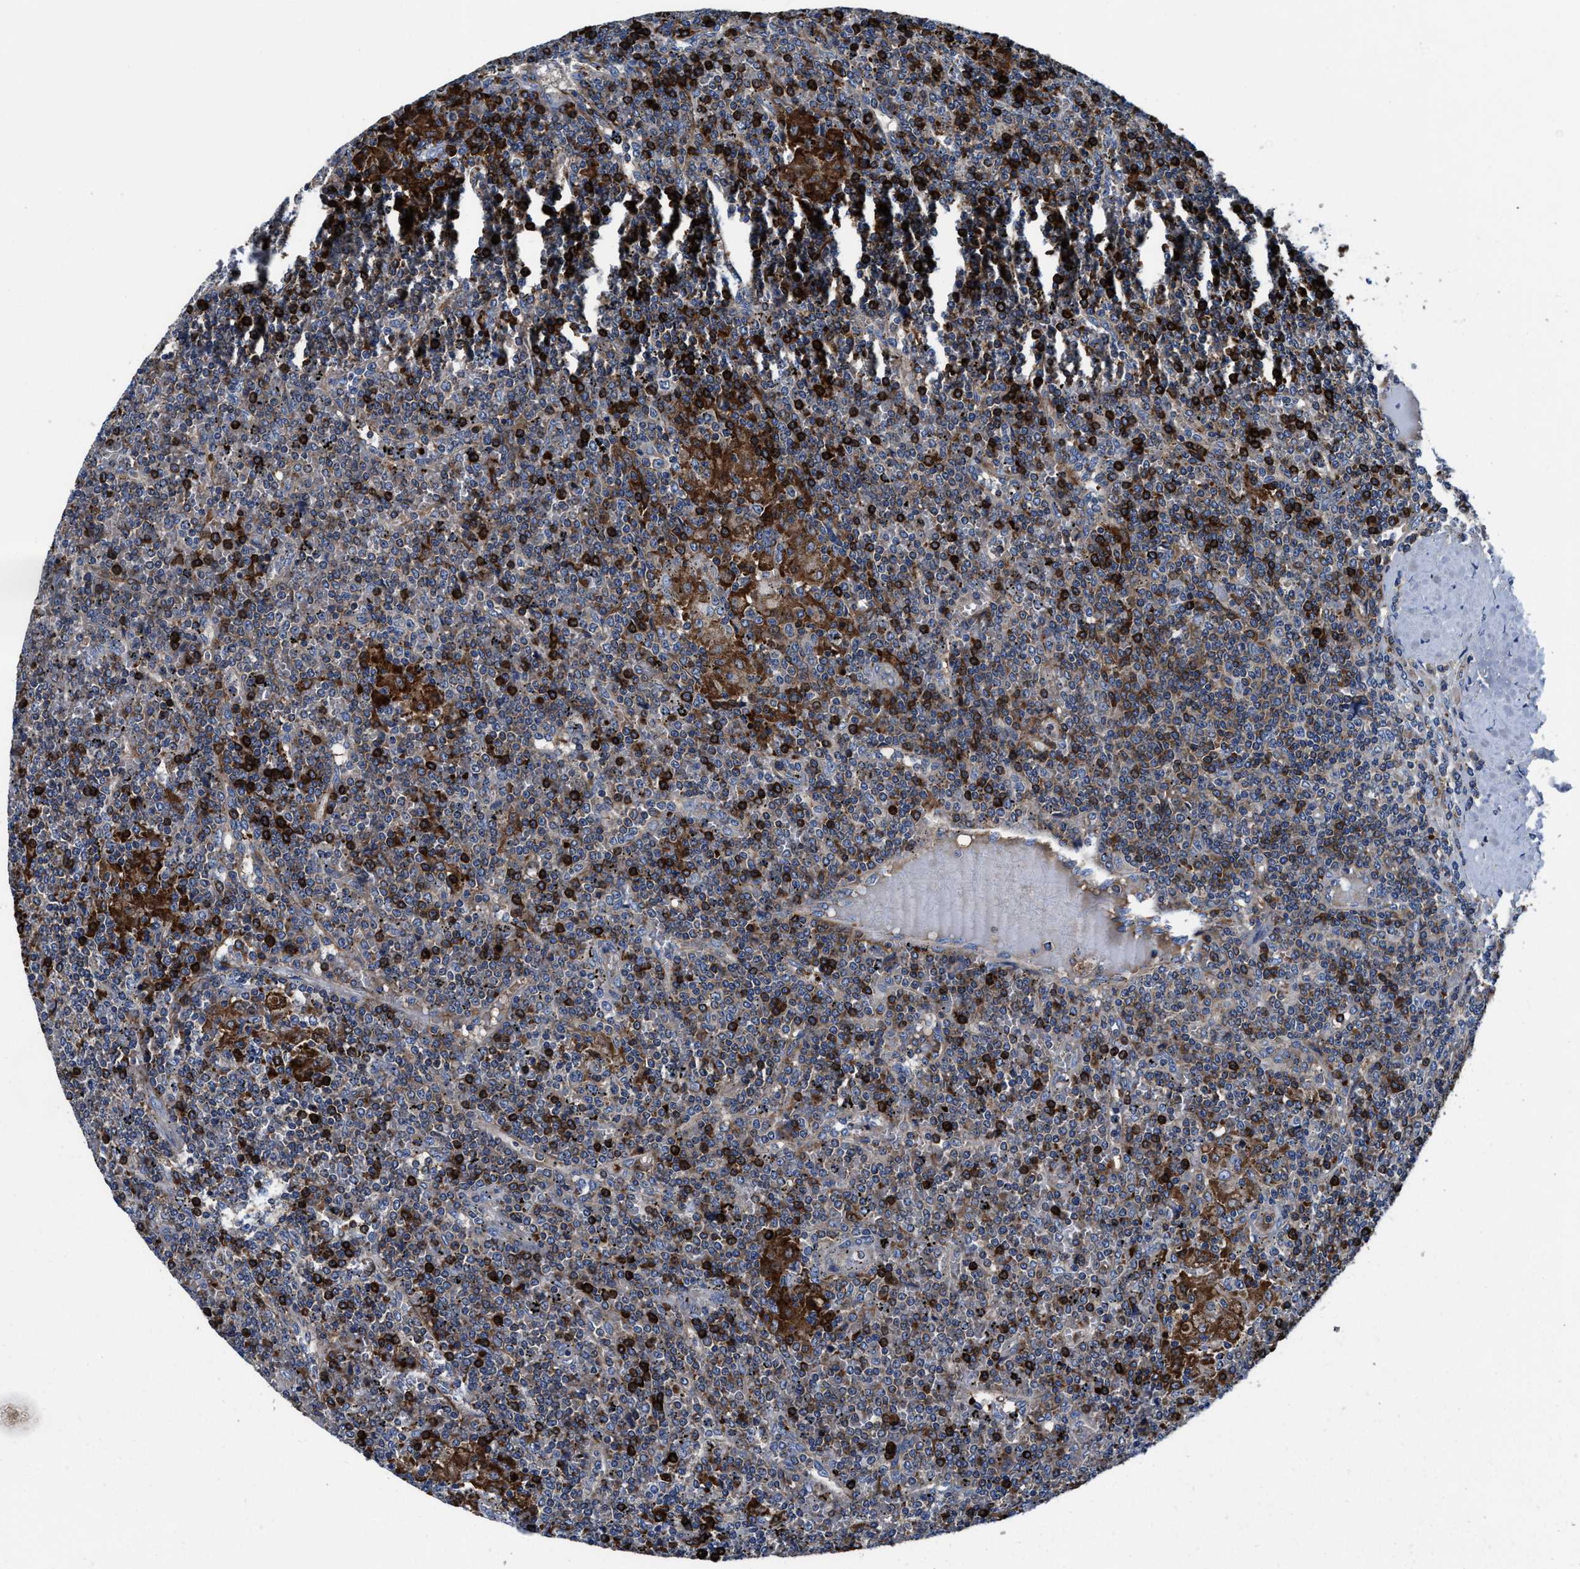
{"staining": {"intensity": "strong", "quantity": "25%-75%", "location": "cytoplasmic/membranous"}, "tissue": "lymphoma", "cell_type": "Tumor cells", "image_type": "cancer", "snomed": [{"axis": "morphology", "description": "Malignant lymphoma, non-Hodgkin's type, Low grade"}, {"axis": "topography", "description": "Spleen"}], "caption": "A brown stain highlights strong cytoplasmic/membranous expression of a protein in human malignant lymphoma, non-Hodgkin's type (low-grade) tumor cells.", "gene": "PHLPP1", "patient": {"sex": "female", "age": 19}}